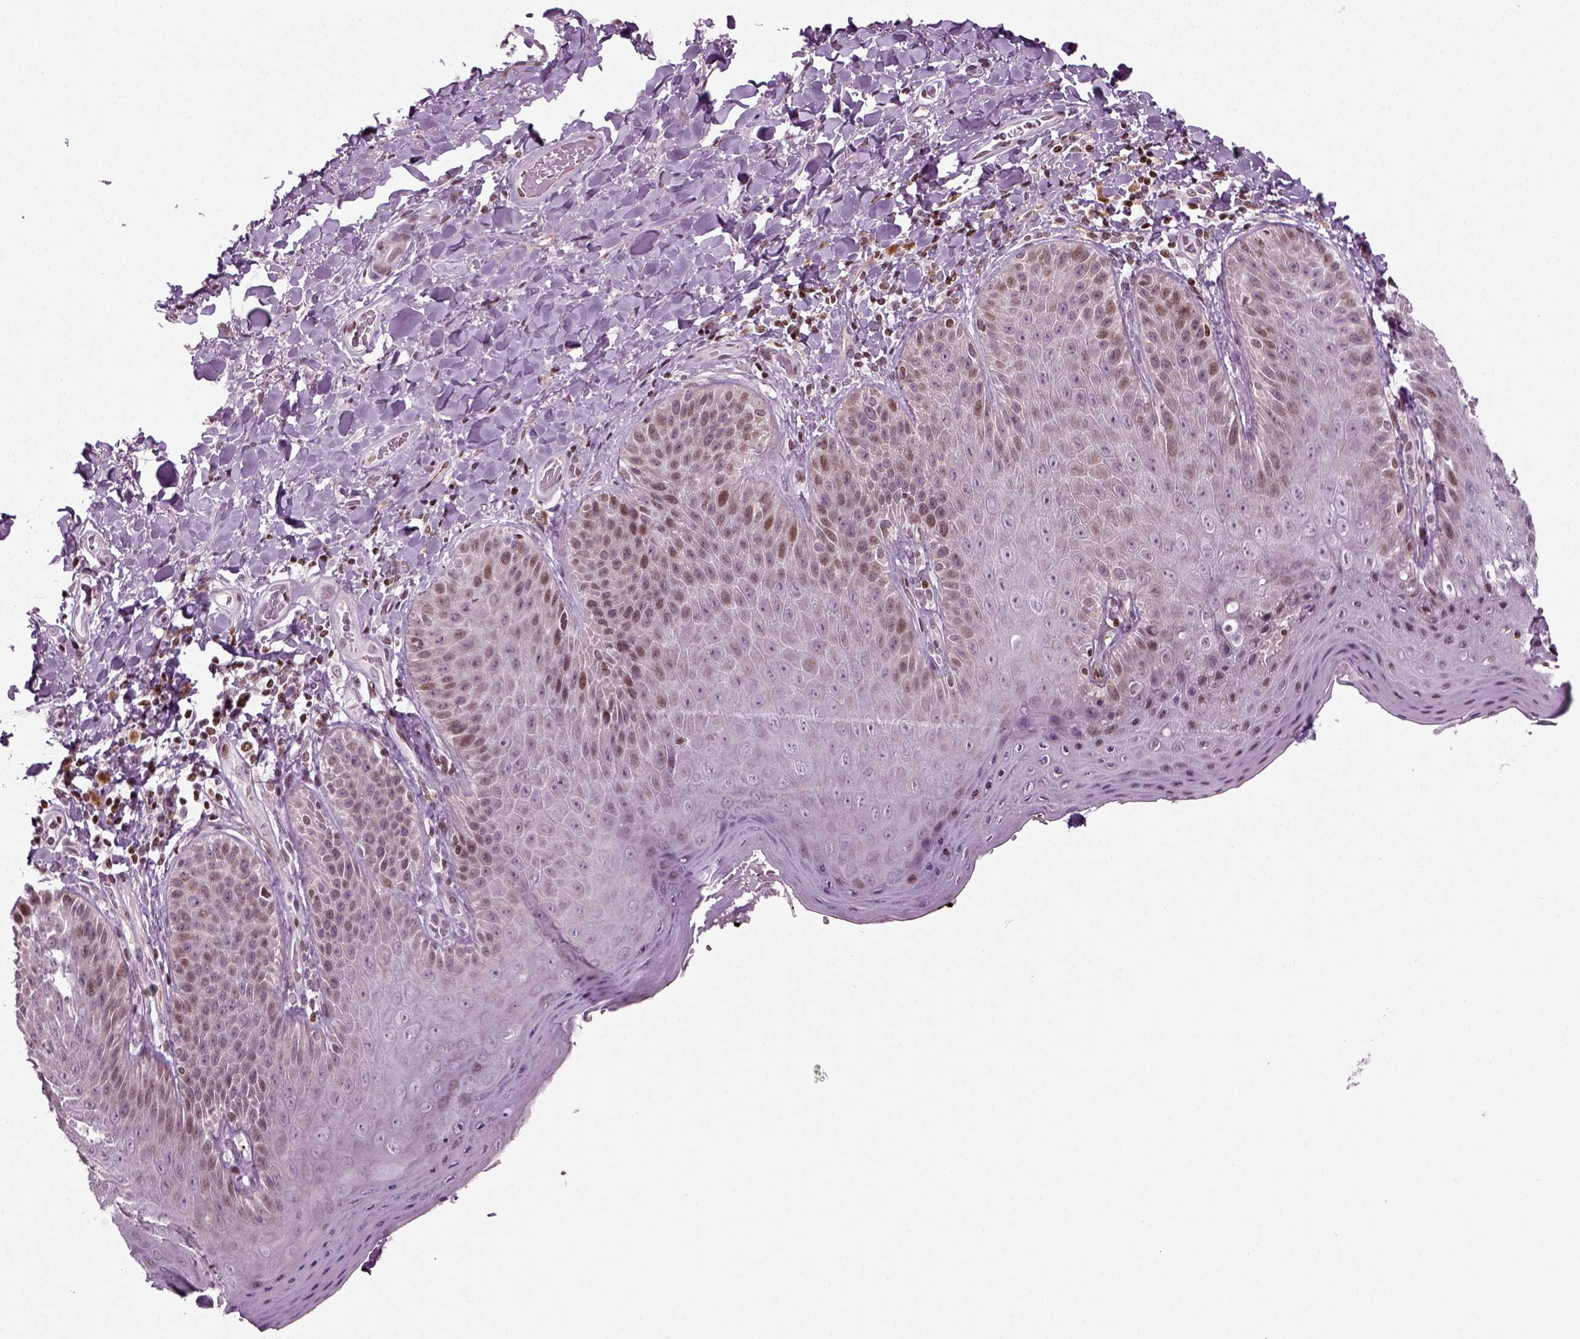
{"staining": {"intensity": "moderate", "quantity": "<25%", "location": "nuclear"}, "tissue": "skin", "cell_type": "Epidermal cells", "image_type": "normal", "snomed": [{"axis": "morphology", "description": "Normal tissue, NOS"}, {"axis": "topography", "description": "Anal"}], "caption": "IHC of benign skin exhibits low levels of moderate nuclear expression in about <25% of epidermal cells.", "gene": "HEYL", "patient": {"sex": "male", "age": 53}}